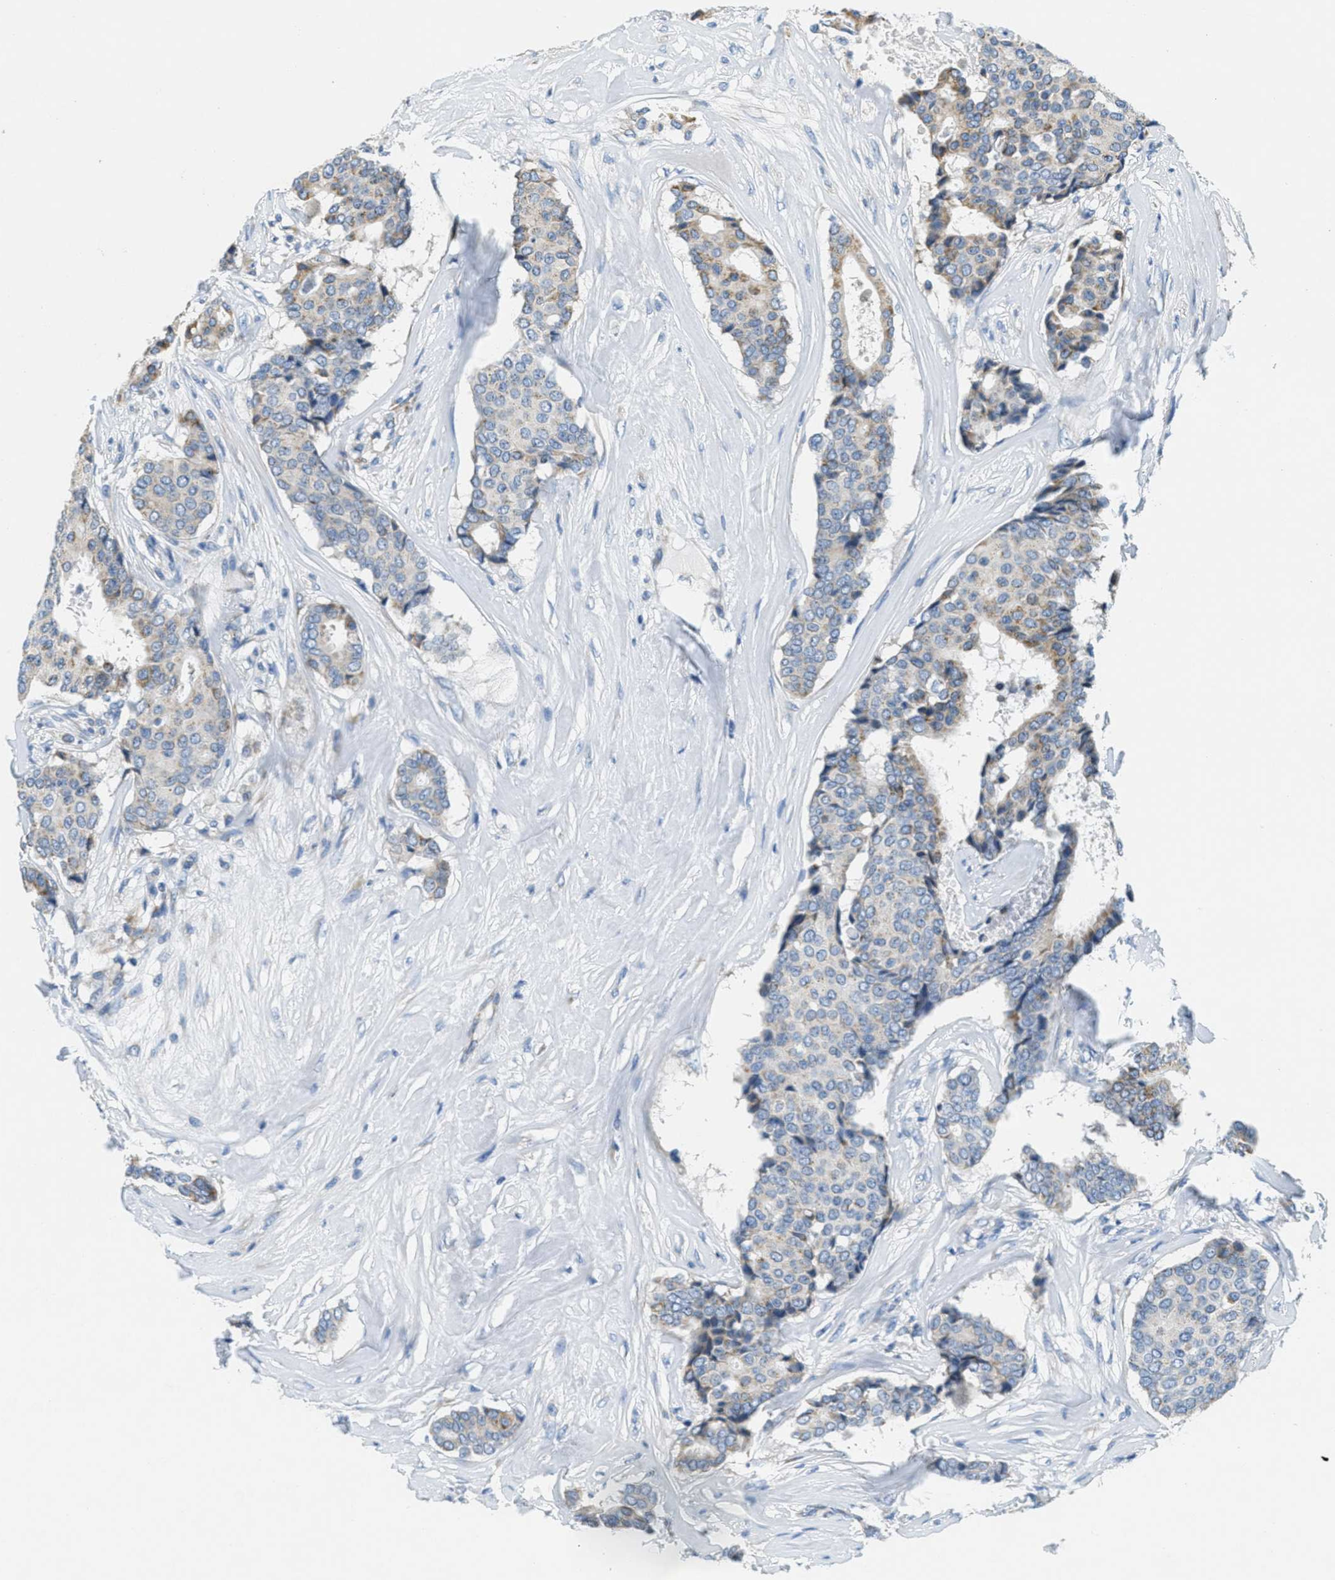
{"staining": {"intensity": "weak", "quantity": "<25%", "location": "cytoplasmic/membranous"}, "tissue": "breast cancer", "cell_type": "Tumor cells", "image_type": "cancer", "snomed": [{"axis": "morphology", "description": "Duct carcinoma"}, {"axis": "topography", "description": "Breast"}], "caption": "Breast cancer was stained to show a protein in brown. There is no significant positivity in tumor cells.", "gene": "CA4", "patient": {"sex": "female", "age": 75}}